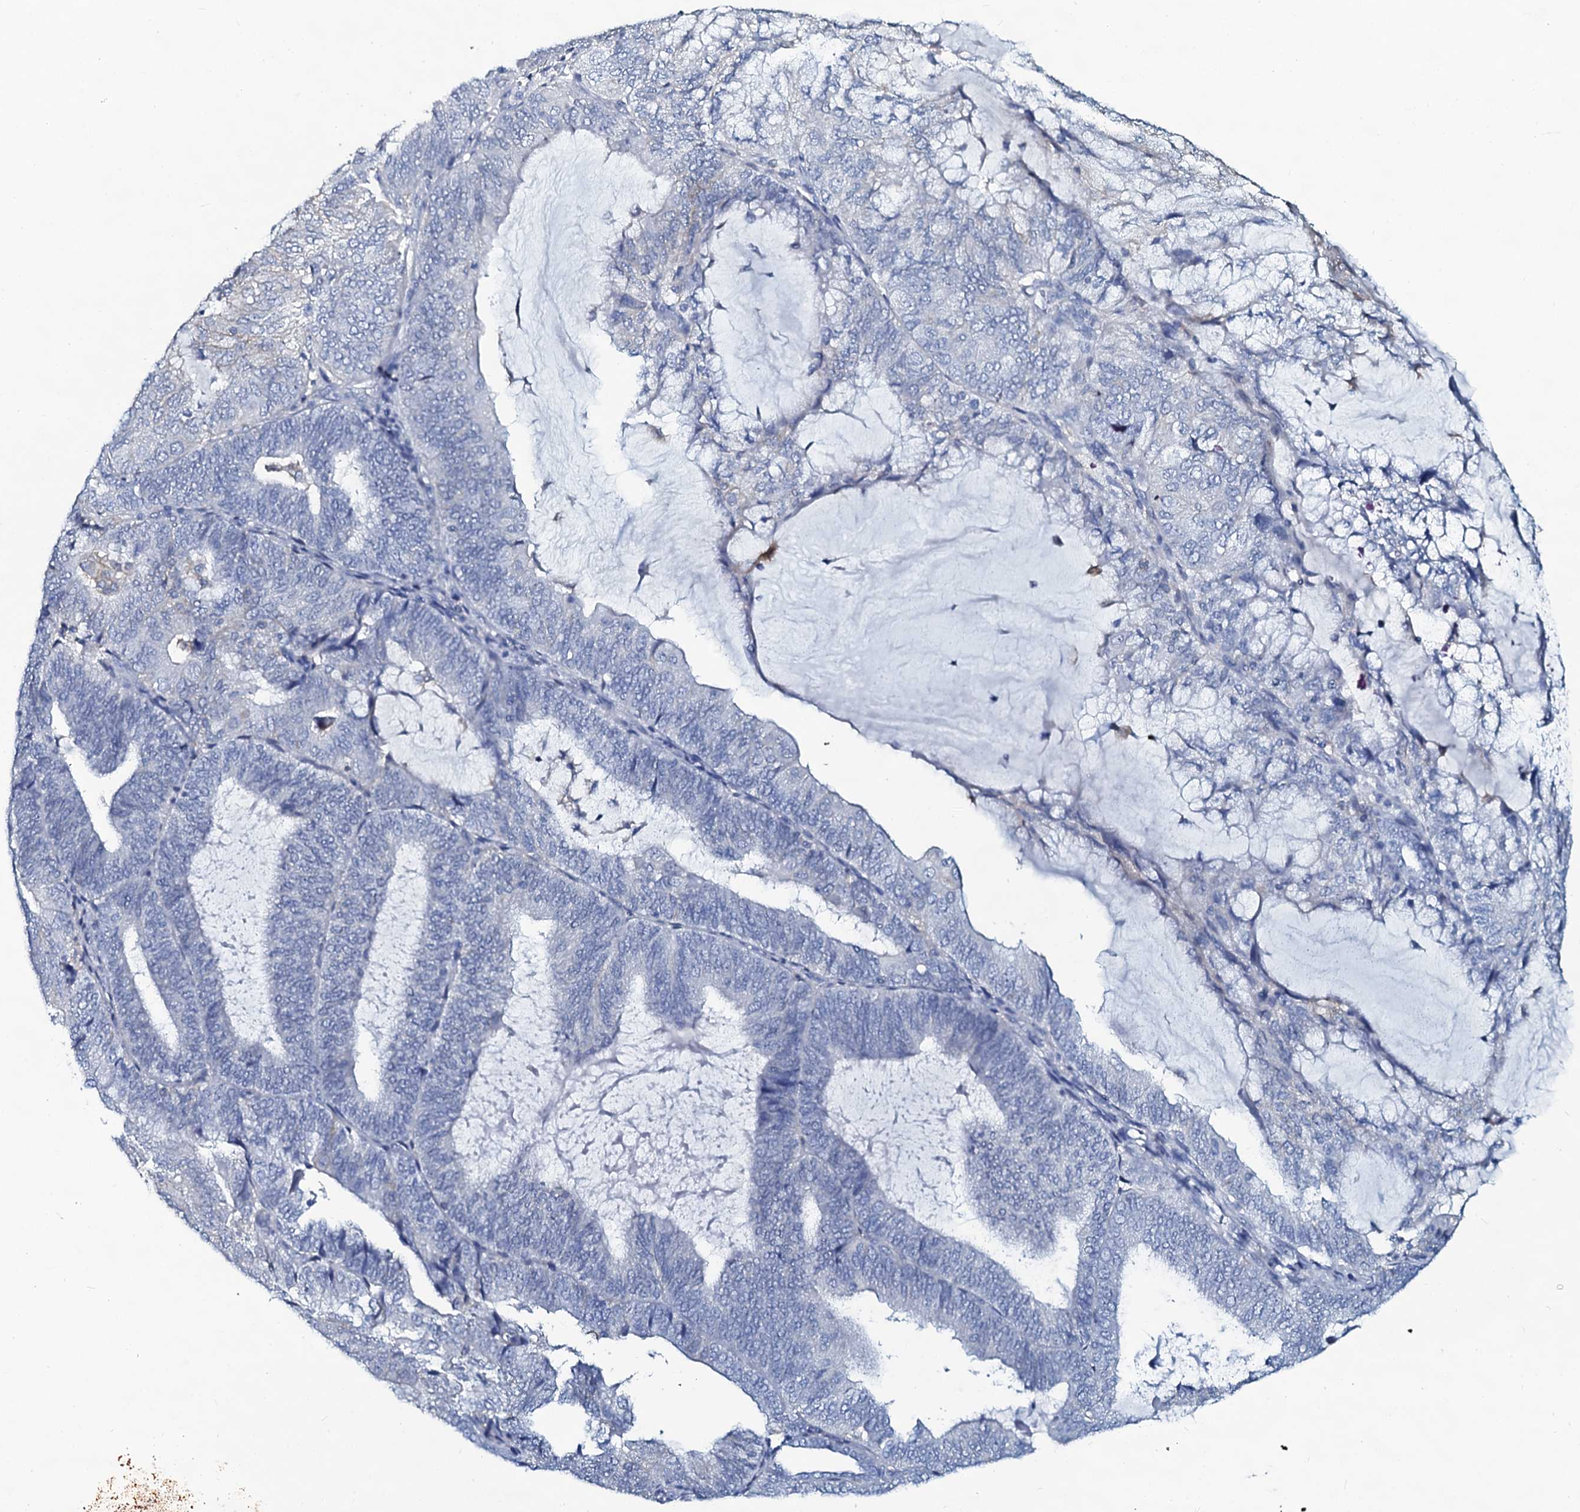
{"staining": {"intensity": "negative", "quantity": "none", "location": "none"}, "tissue": "endometrial cancer", "cell_type": "Tumor cells", "image_type": "cancer", "snomed": [{"axis": "morphology", "description": "Adenocarcinoma, NOS"}, {"axis": "topography", "description": "Endometrium"}], "caption": "Immunohistochemical staining of human endometrial cancer (adenocarcinoma) shows no significant expression in tumor cells.", "gene": "SLC4A7", "patient": {"sex": "female", "age": 81}}